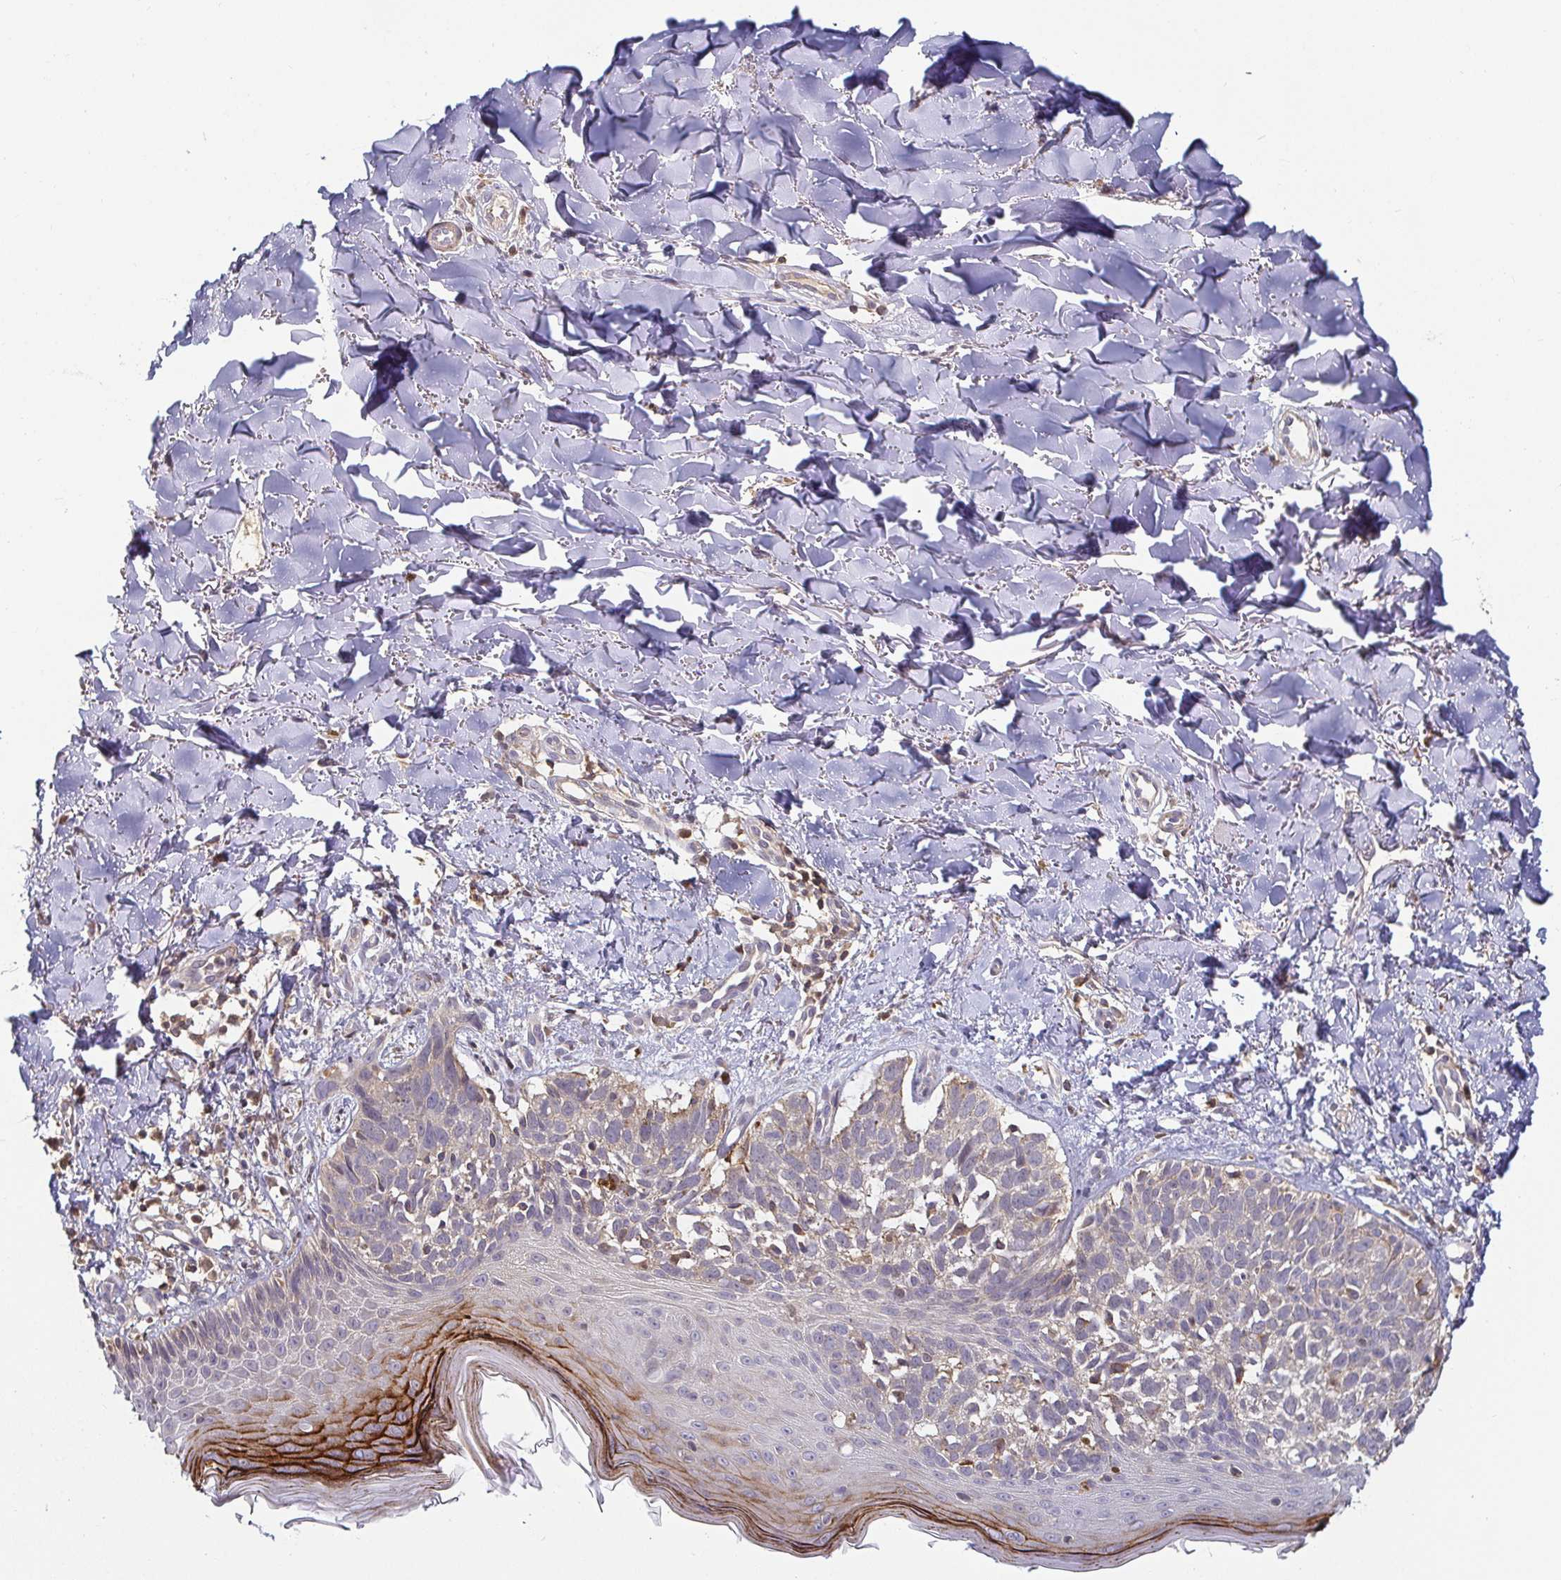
{"staining": {"intensity": "negative", "quantity": "none", "location": "none"}, "tissue": "skin cancer", "cell_type": "Tumor cells", "image_type": "cancer", "snomed": [{"axis": "morphology", "description": "Basal cell carcinoma"}, {"axis": "topography", "description": "Skin"}], "caption": "Photomicrograph shows no protein staining in tumor cells of basal cell carcinoma (skin) tissue.", "gene": "CDH18", "patient": {"sex": "female", "age": 45}}